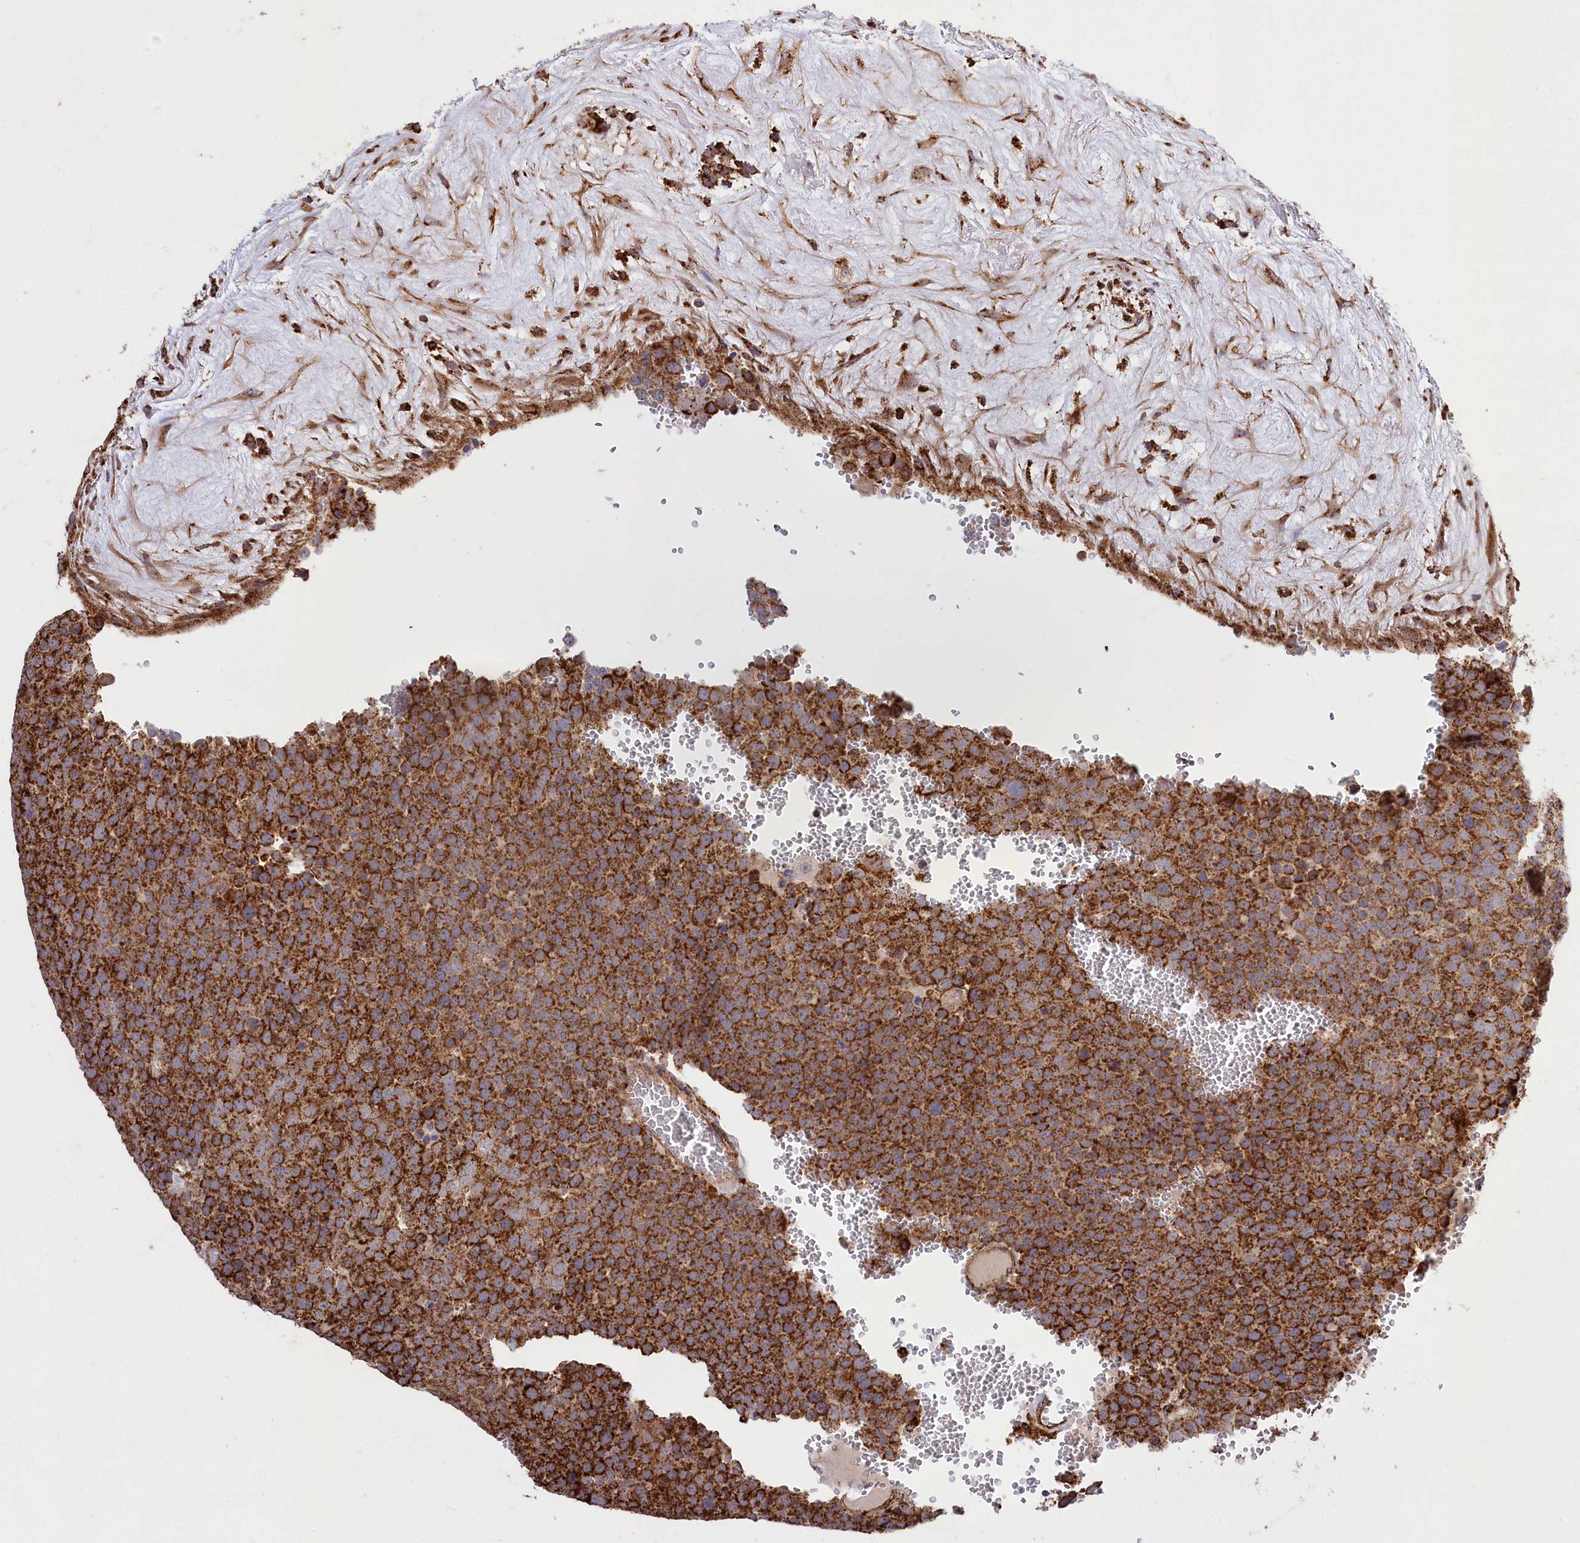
{"staining": {"intensity": "strong", "quantity": ">75%", "location": "cytoplasmic/membranous"}, "tissue": "testis cancer", "cell_type": "Tumor cells", "image_type": "cancer", "snomed": [{"axis": "morphology", "description": "Seminoma, NOS"}, {"axis": "topography", "description": "Testis"}], "caption": "This is an image of immunohistochemistry (IHC) staining of testis cancer (seminoma), which shows strong positivity in the cytoplasmic/membranous of tumor cells.", "gene": "CARD19", "patient": {"sex": "male", "age": 71}}